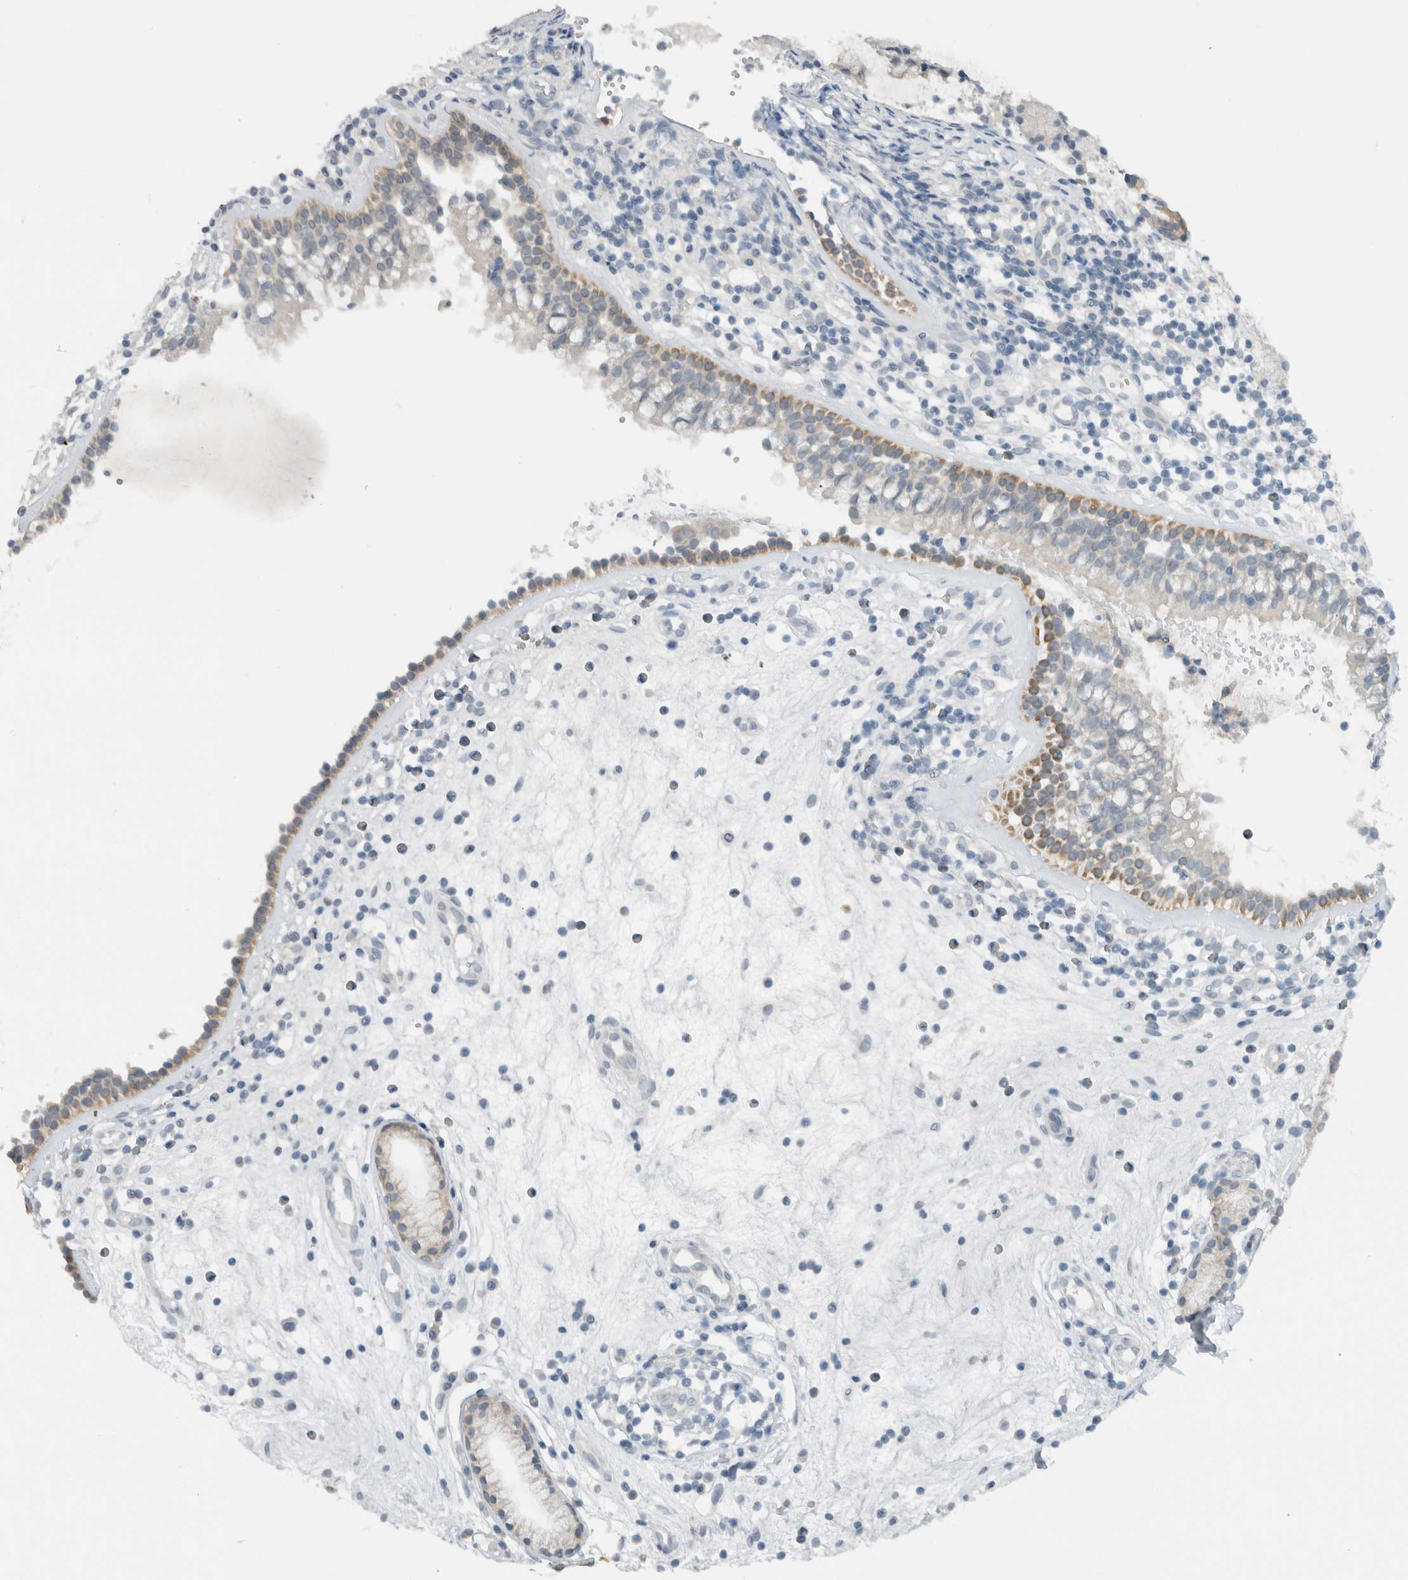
{"staining": {"intensity": "weak", "quantity": ">75%", "location": "cytoplasmic/membranous"}, "tissue": "nasopharynx", "cell_type": "Respiratory epithelial cells", "image_type": "normal", "snomed": [{"axis": "morphology", "description": "Normal tissue, NOS"}, {"axis": "topography", "description": "Nasopharynx"}], "caption": "Human nasopharynx stained with a brown dye reveals weak cytoplasmic/membranous positive expression in approximately >75% of respiratory epithelial cells.", "gene": "ERCC6L2", "patient": {"sex": "female", "age": 39}}